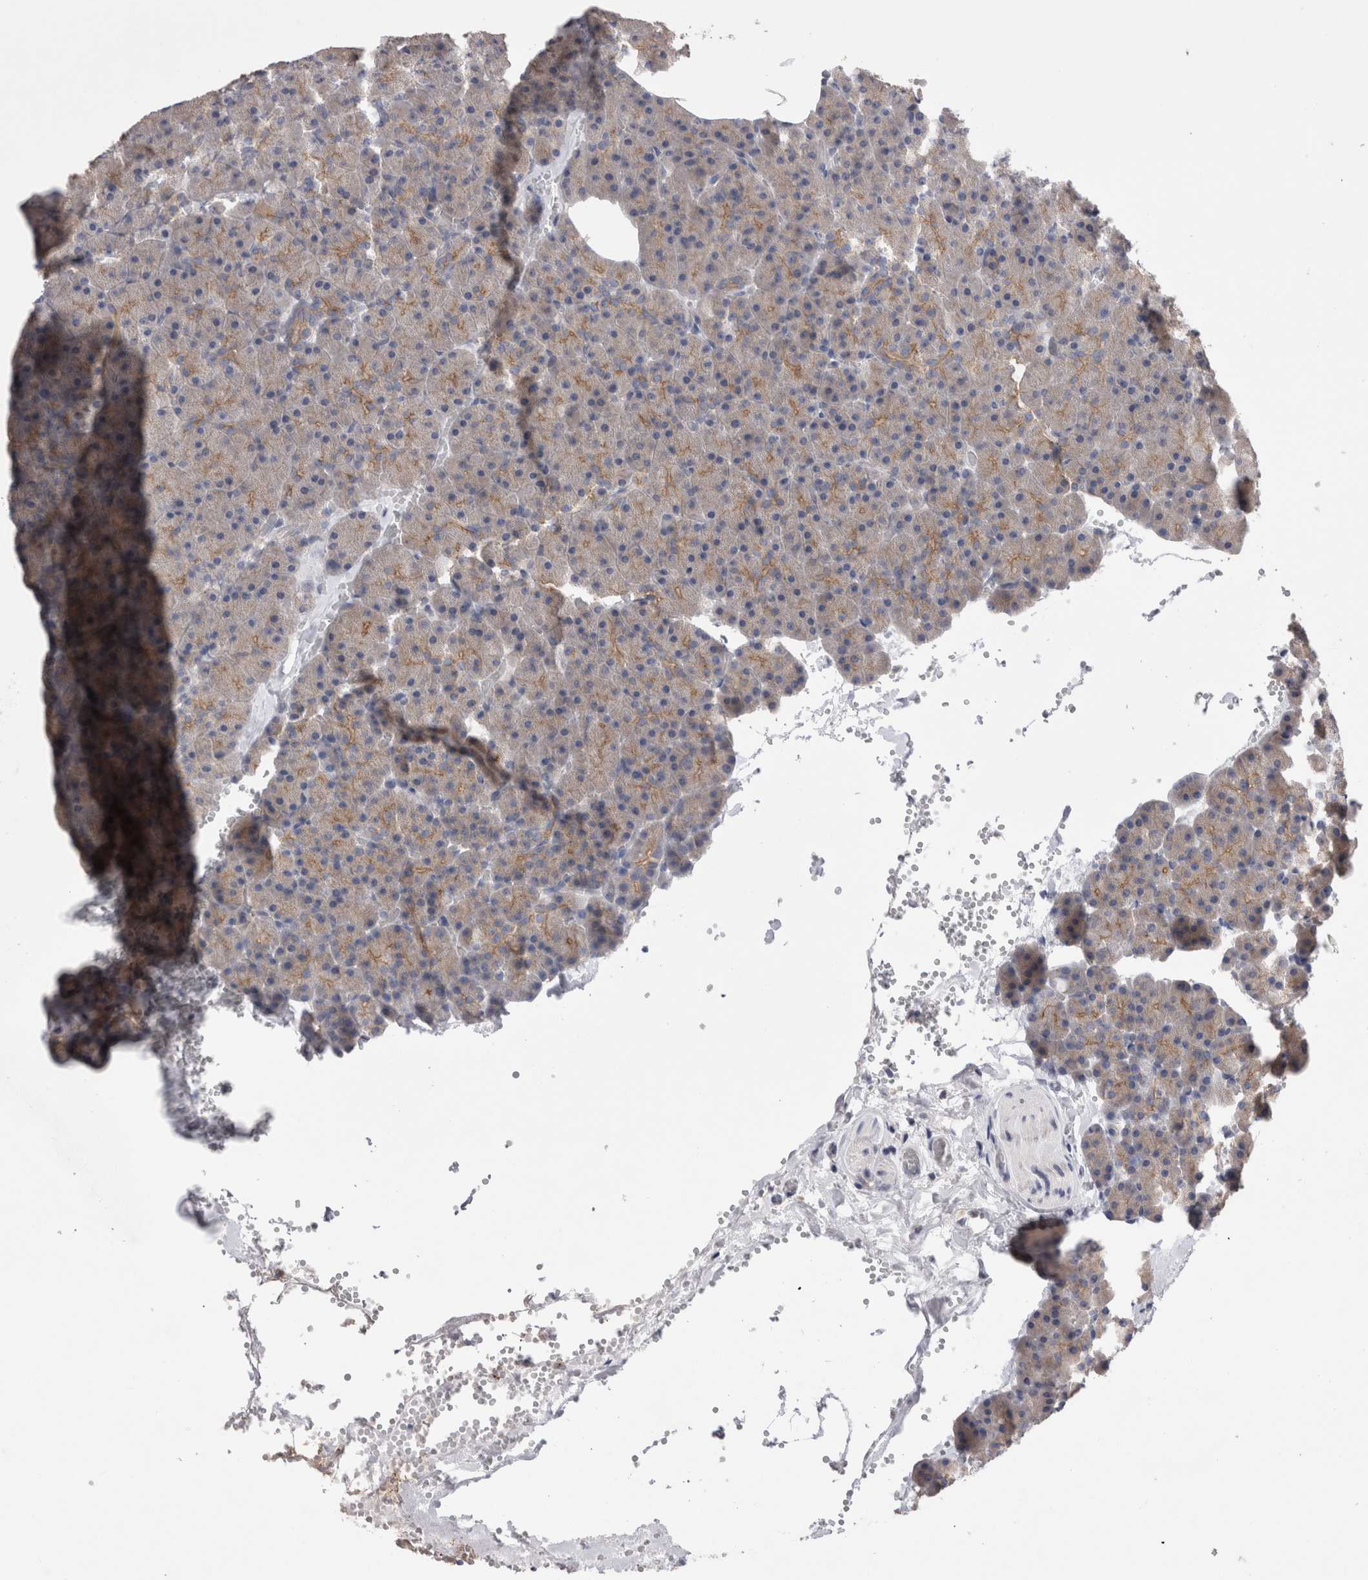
{"staining": {"intensity": "moderate", "quantity": ">75%", "location": "cytoplasmic/membranous"}, "tissue": "pancreas", "cell_type": "Exocrine glandular cells", "image_type": "normal", "snomed": [{"axis": "morphology", "description": "Normal tissue, NOS"}, {"axis": "morphology", "description": "Carcinoid, malignant, NOS"}, {"axis": "topography", "description": "Pancreas"}], "caption": "Moderate cytoplasmic/membranous expression is identified in approximately >75% of exocrine glandular cells in normal pancreas. The staining was performed using DAB (3,3'-diaminobenzidine) to visualize the protein expression in brown, while the nuclei were stained in blue with hematoxylin (Magnification: 20x).", "gene": "OTOR", "patient": {"sex": "female", "age": 35}}